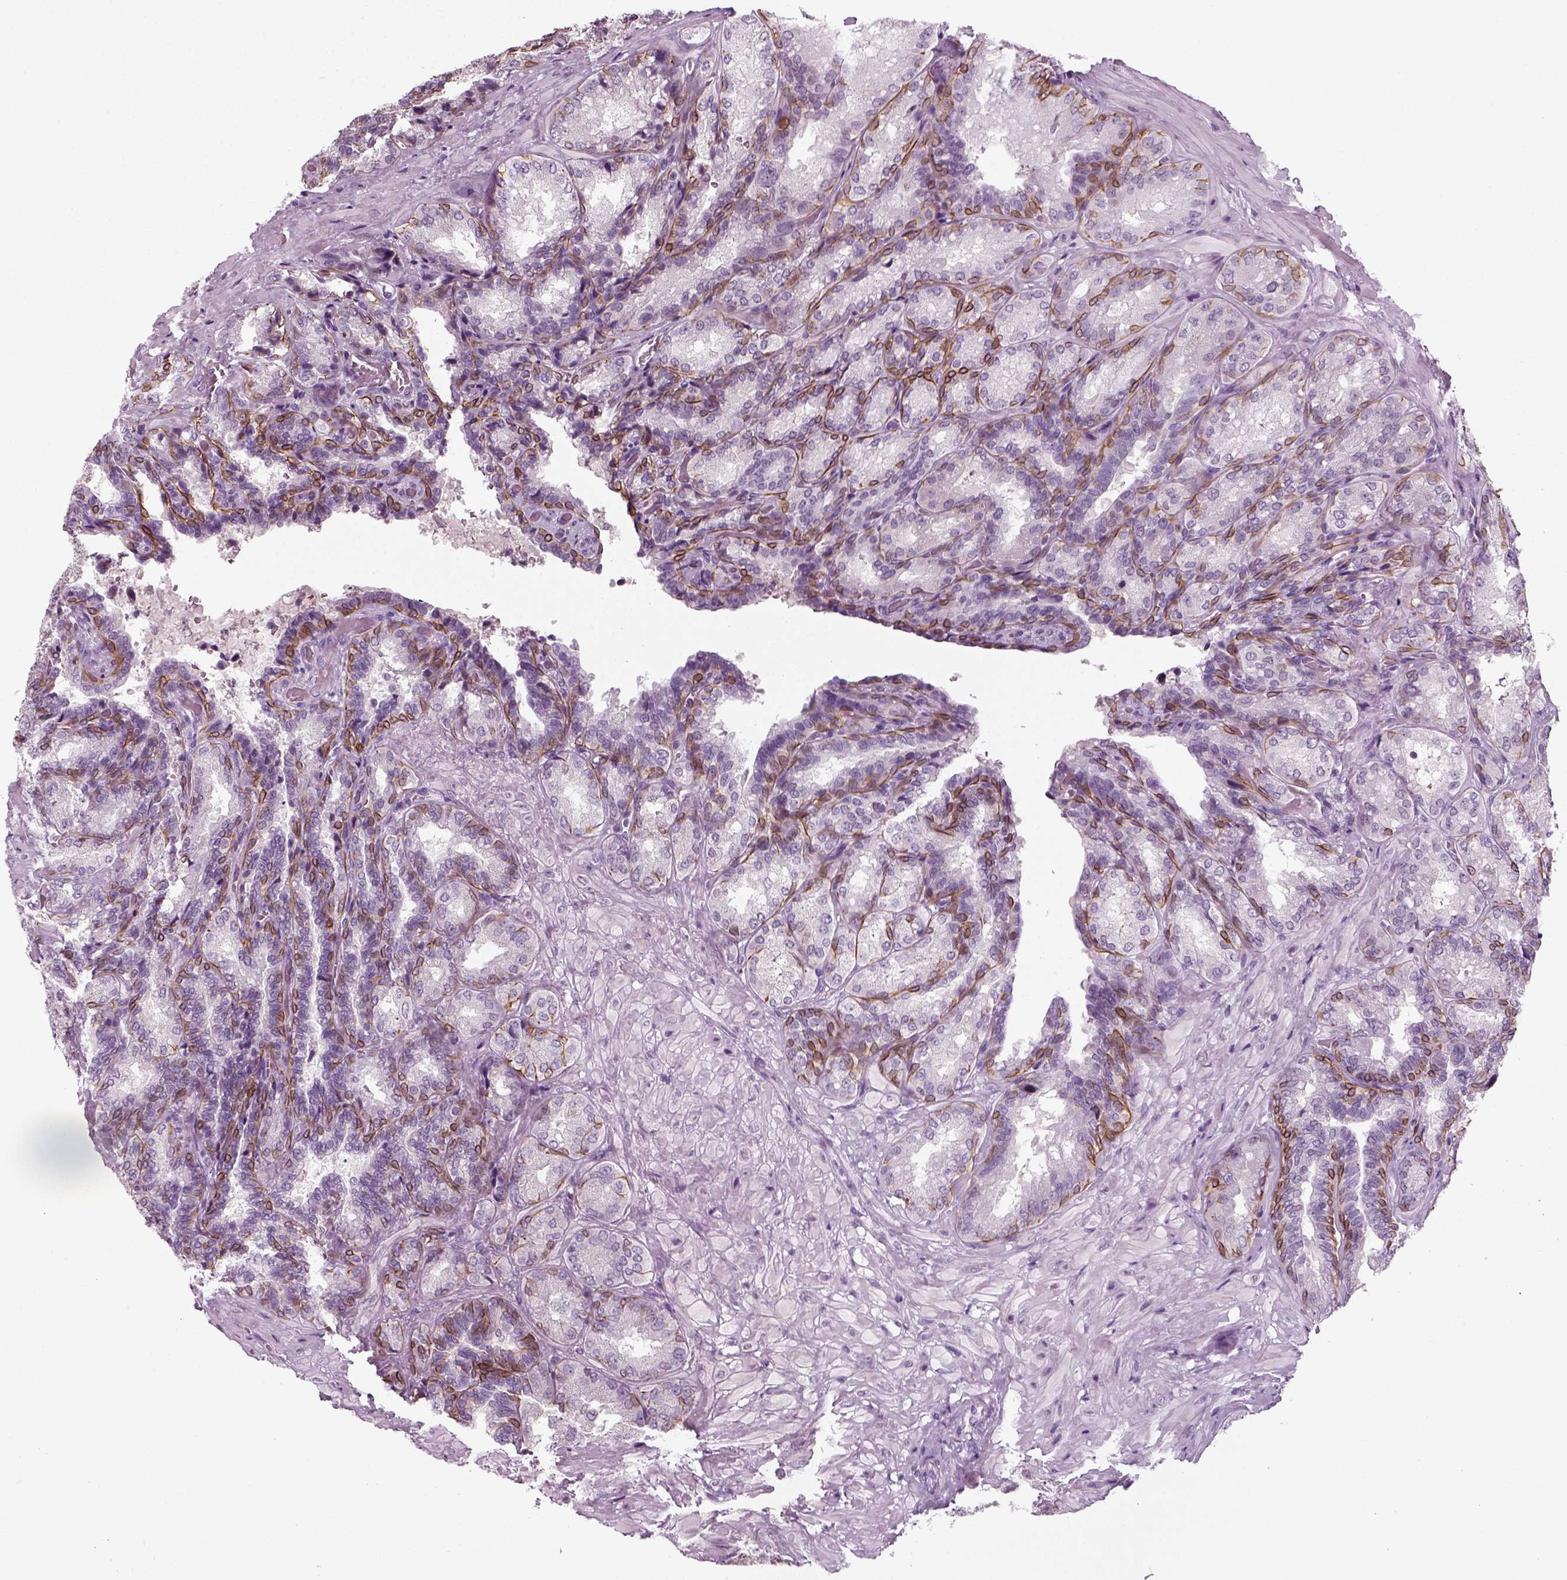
{"staining": {"intensity": "strong", "quantity": "<25%", "location": "cytoplasmic/membranous"}, "tissue": "seminal vesicle", "cell_type": "Glandular cells", "image_type": "normal", "snomed": [{"axis": "morphology", "description": "Normal tissue, NOS"}, {"axis": "topography", "description": "Seminal veicle"}], "caption": "Seminal vesicle stained with immunohistochemistry (IHC) exhibits strong cytoplasmic/membranous expression in approximately <25% of glandular cells.", "gene": "KRT75", "patient": {"sex": "male", "age": 68}}